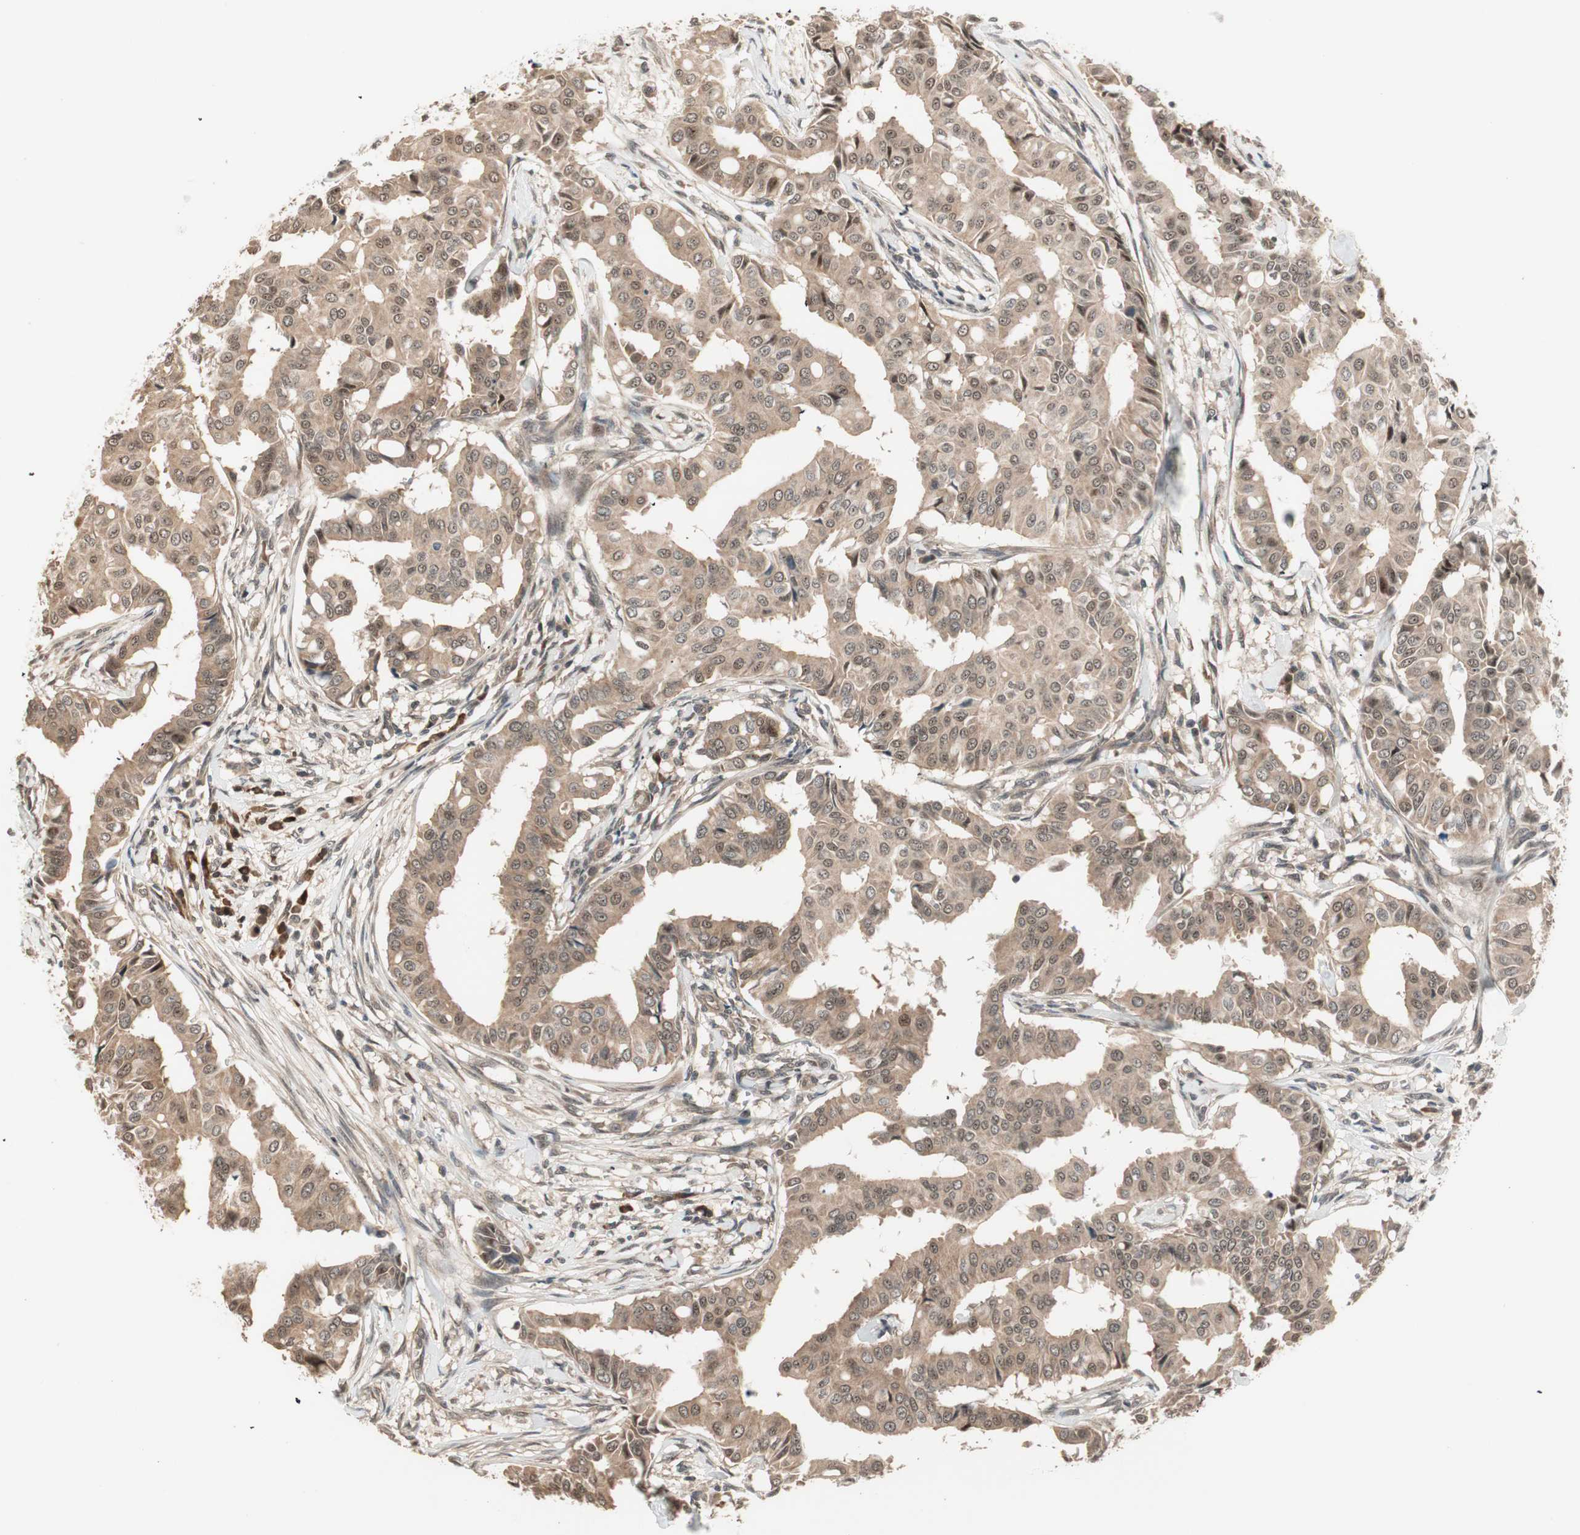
{"staining": {"intensity": "moderate", "quantity": ">75%", "location": "cytoplasmic/membranous,nuclear"}, "tissue": "head and neck cancer", "cell_type": "Tumor cells", "image_type": "cancer", "snomed": [{"axis": "morphology", "description": "Adenocarcinoma, NOS"}, {"axis": "topography", "description": "Salivary gland"}, {"axis": "topography", "description": "Head-Neck"}], "caption": "Moderate cytoplasmic/membranous and nuclear protein expression is identified in approximately >75% of tumor cells in head and neck cancer.", "gene": "ZSCAN31", "patient": {"sex": "female", "age": 59}}